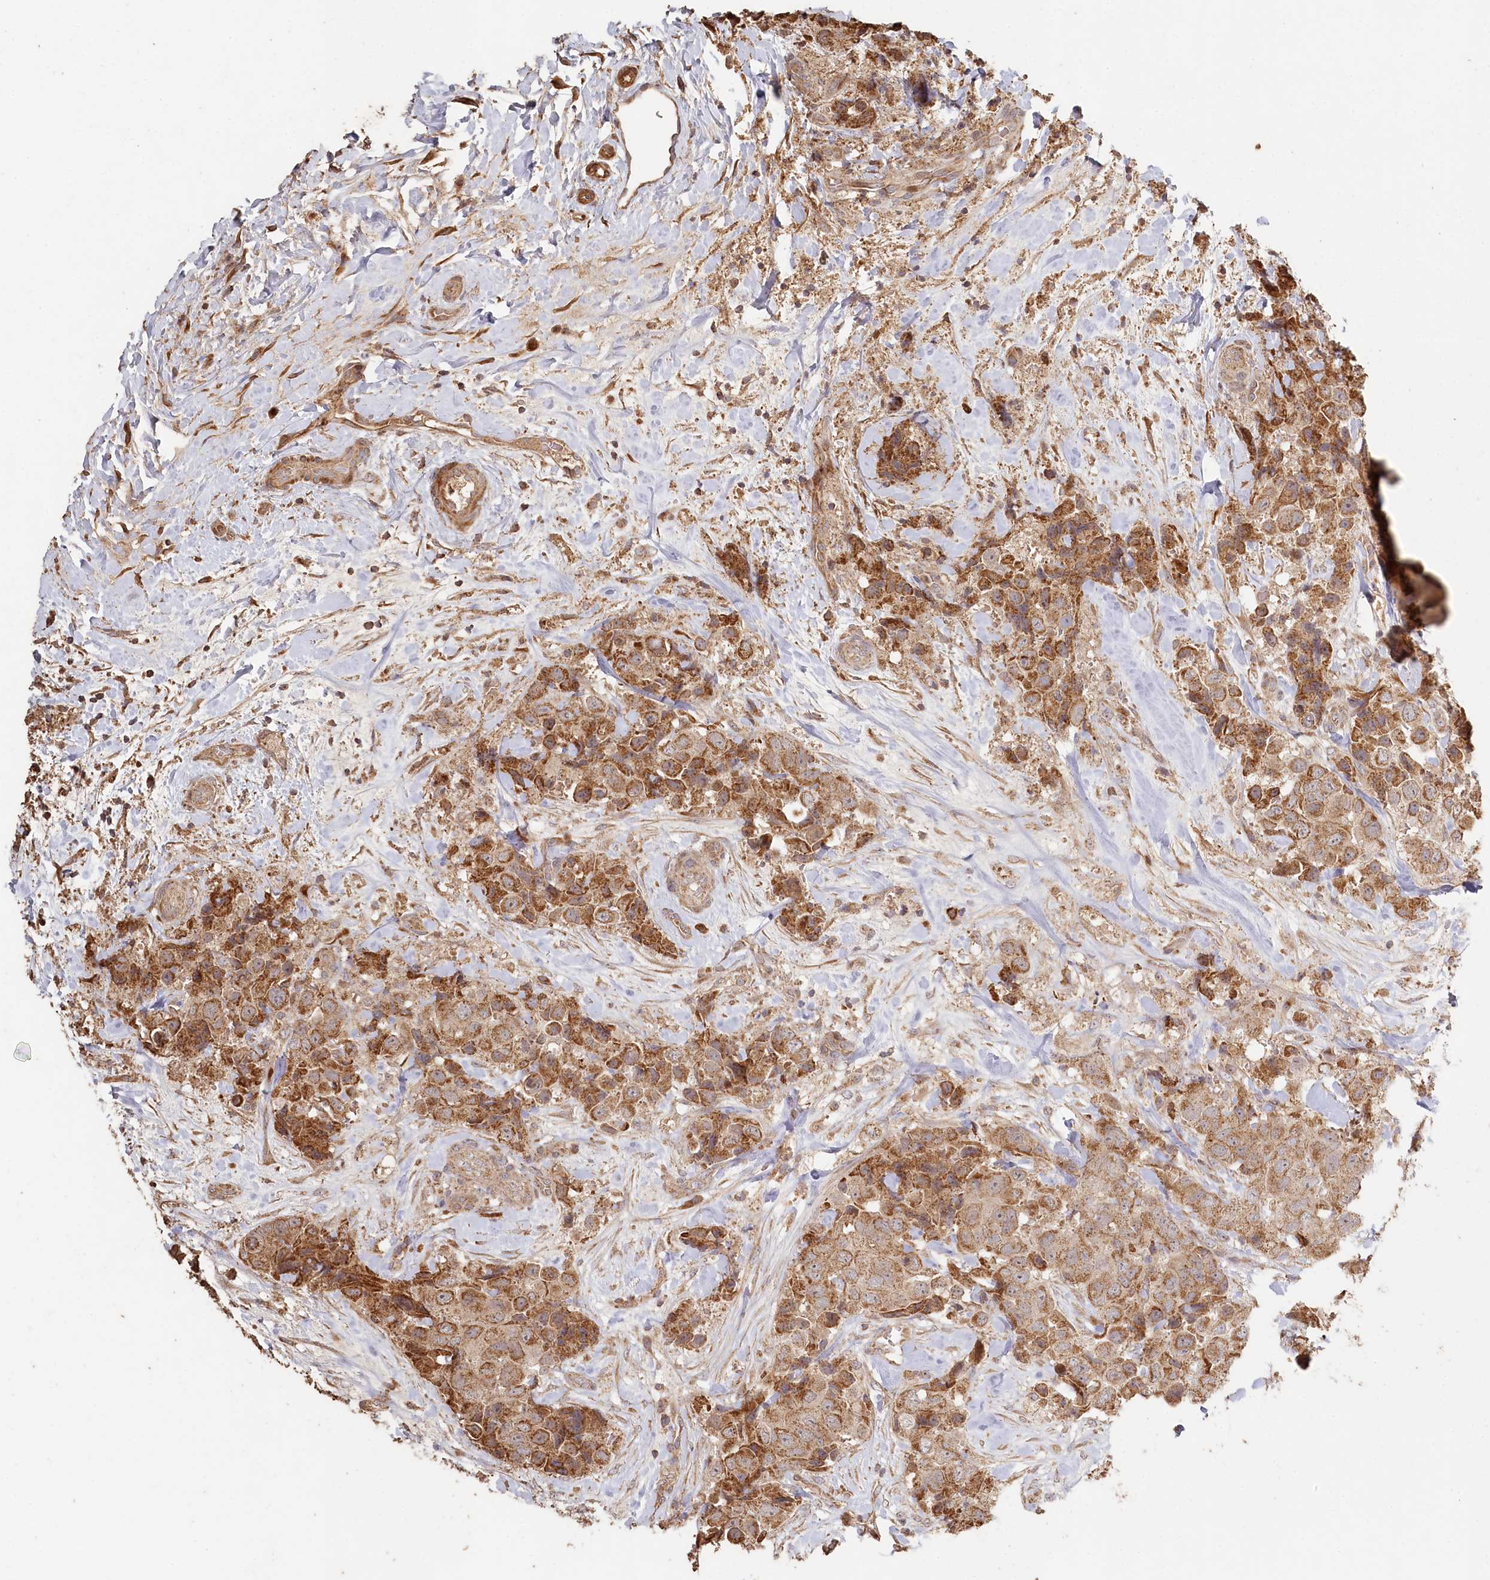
{"staining": {"intensity": "moderate", "quantity": ">75%", "location": "cytoplasmic/membranous"}, "tissue": "breast cancer", "cell_type": "Tumor cells", "image_type": "cancer", "snomed": [{"axis": "morphology", "description": "Duct carcinoma"}, {"axis": "topography", "description": "Breast"}], "caption": "Breast cancer (invasive ductal carcinoma) stained for a protein (brown) exhibits moderate cytoplasmic/membranous positive staining in about >75% of tumor cells.", "gene": "HAL", "patient": {"sex": "female", "age": 62}}